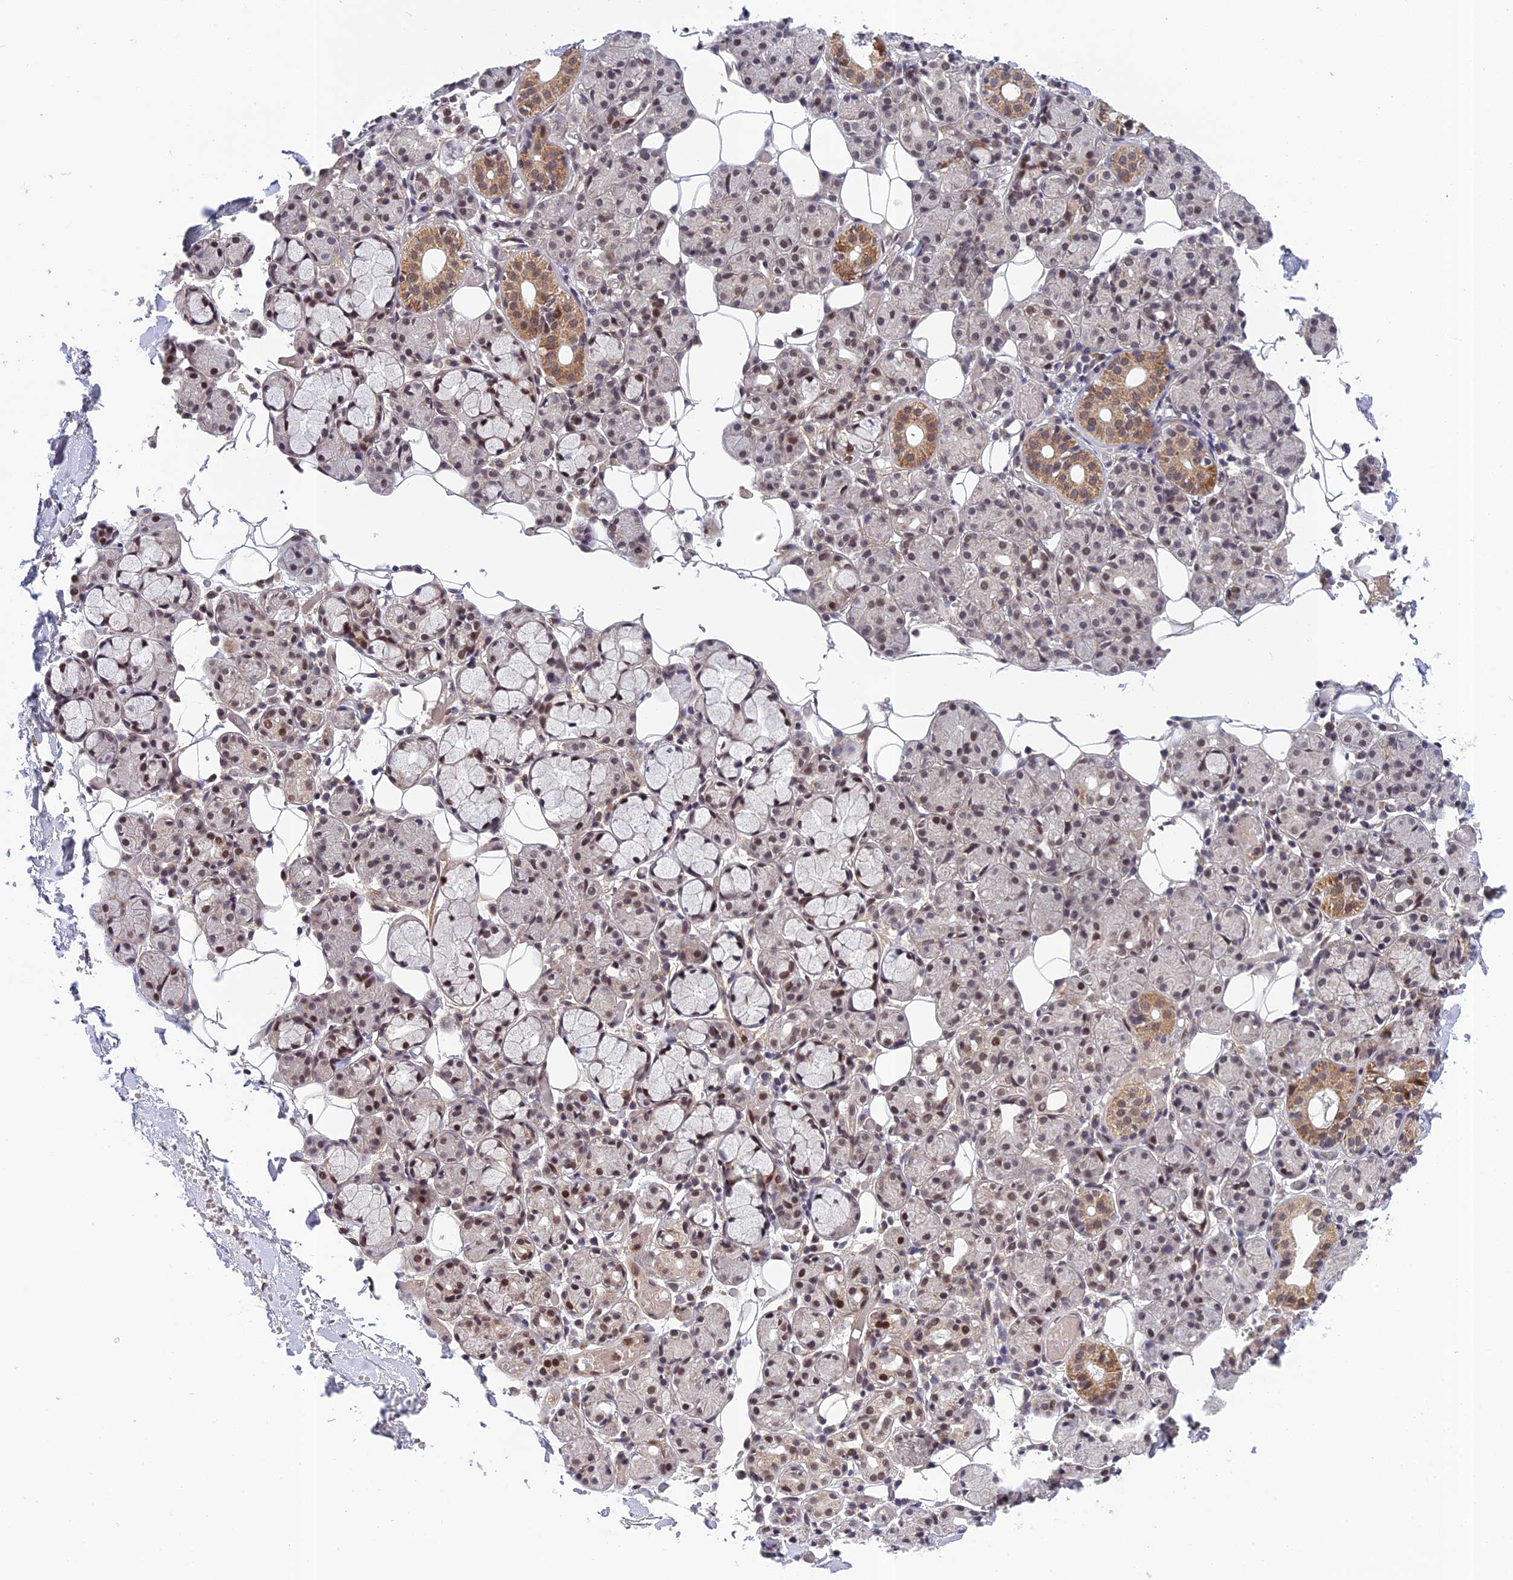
{"staining": {"intensity": "moderate", "quantity": "25%-75%", "location": "cytoplasmic/membranous,nuclear"}, "tissue": "salivary gland", "cell_type": "Glandular cells", "image_type": "normal", "snomed": [{"axis": "morphology", "description": "Normal tissue, NOS"}, {"axis": "topography", "description": "Salivary gland"}], "caption": "A histopathology image of salivary gland stained for a protein exhibits moderate cytoplasmic/membranous,nuclear brown staining in glandular cells.", "gene": "REXO1", "patient": {"sex": "male", "age": 63}}